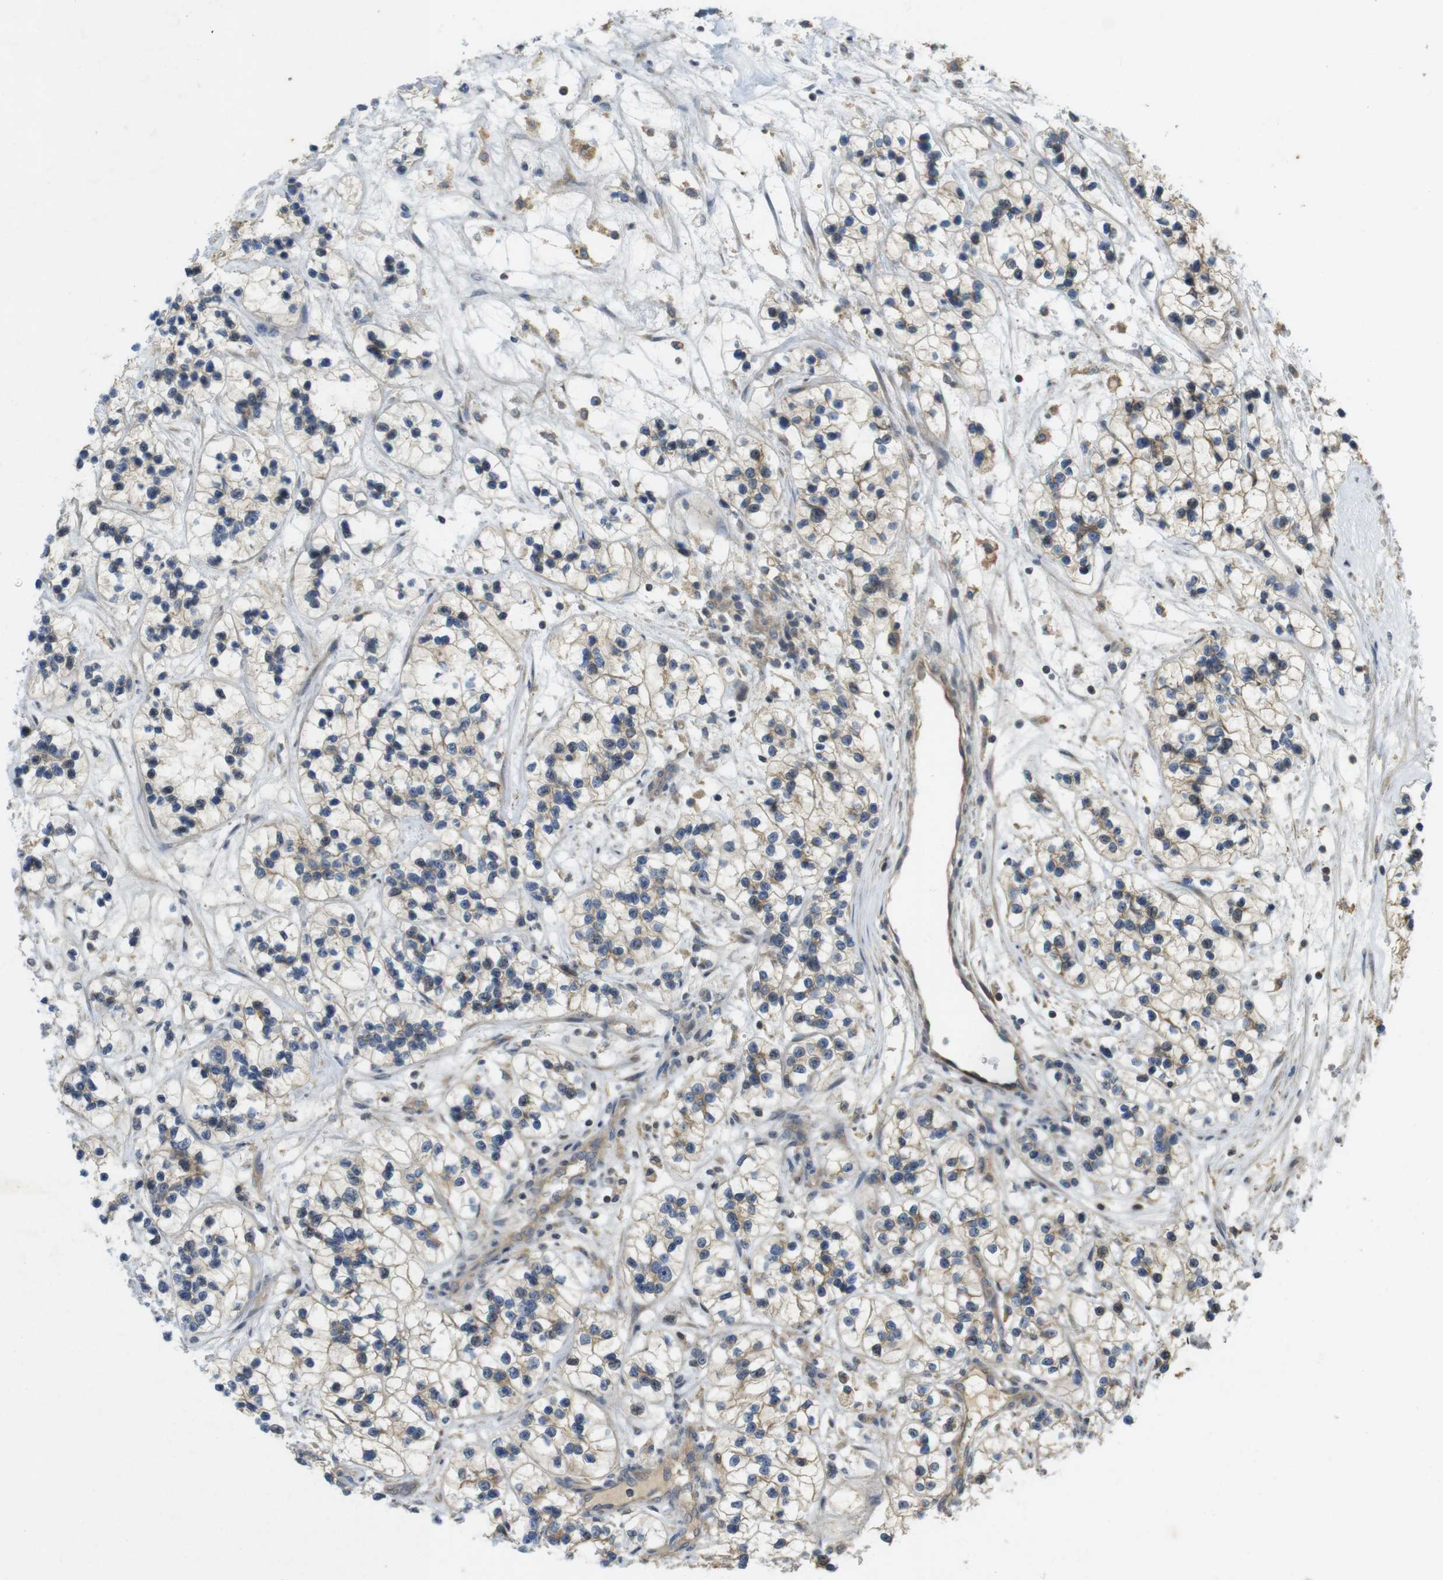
{"staining": {"intensity": "weak", "quantity": "<25%", "location": "cytoplasmic/membranous"}, "tissue": "renal cancer", "cell_type": "Tumor cells", "image_type": "cancer", "snomed": [{"axis": "morphology", "description": "Adenocarcinoma, NOS"}, {"axis": "topography", "description": "Kidney"}], "caption": "An image of human adenocarcinoma (renal) is negative for staining in tumor cells.", "gene": "CLTC", "patient": {"sex": "female", "age": 57}}